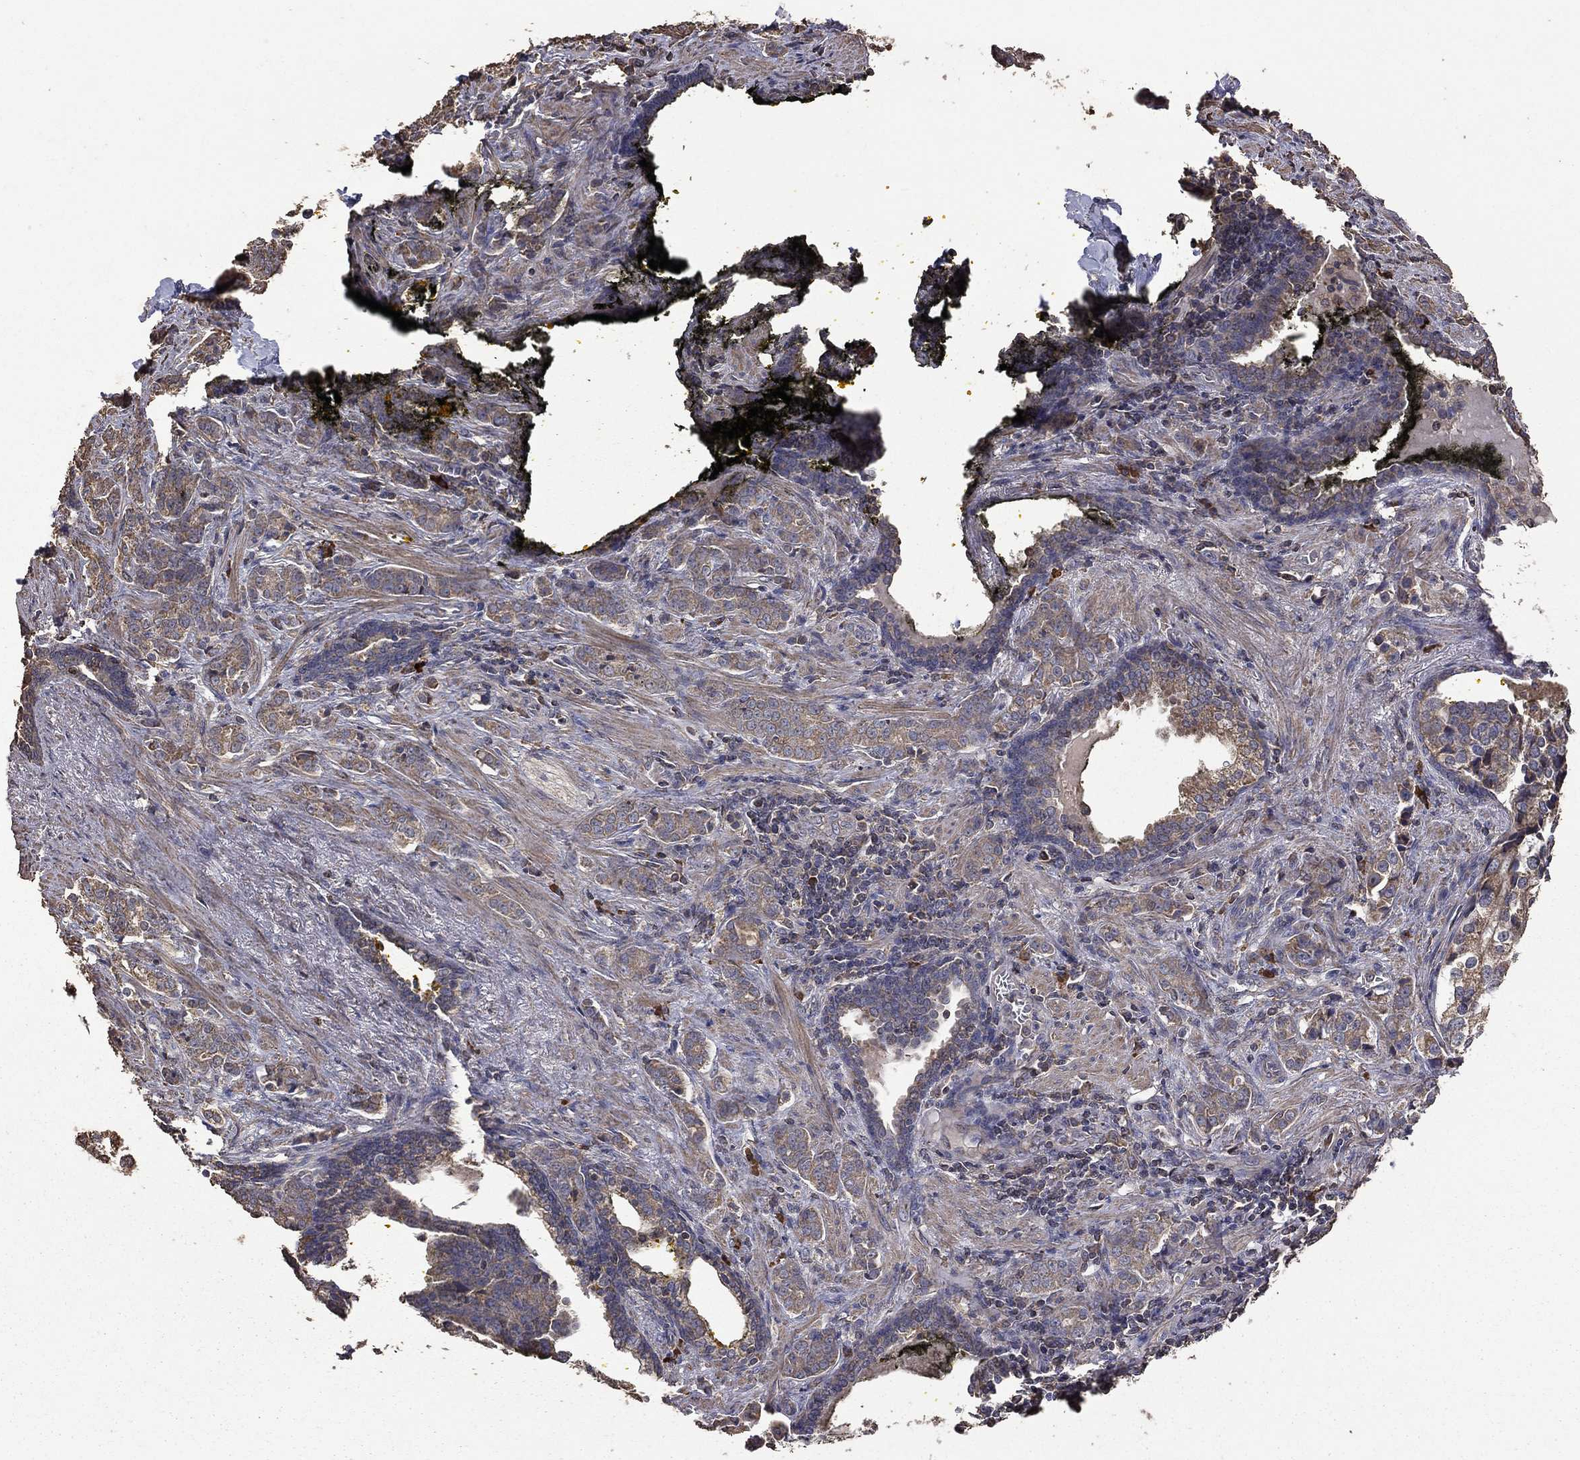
{"staining": {"intensity": "negative", "quantity": "none", "location": "none"}, "tissue": "prostate cancer", "cell_type": "Tumor cells", "image_type": "cancer", "snomed": [{"axis": "morphology", "description": "Adenocarcinoma, NOS"}, {"axis": "topography", "description": "Prostate and seminal vesicle, NOS"}], "caption": "This is a photomicrograph of IHC staining of adenocarcinoma (prostate), which shows no positivity in tumor cells.", "gene": "METTL27", "patient": {"sex": "male", "age": 63}}